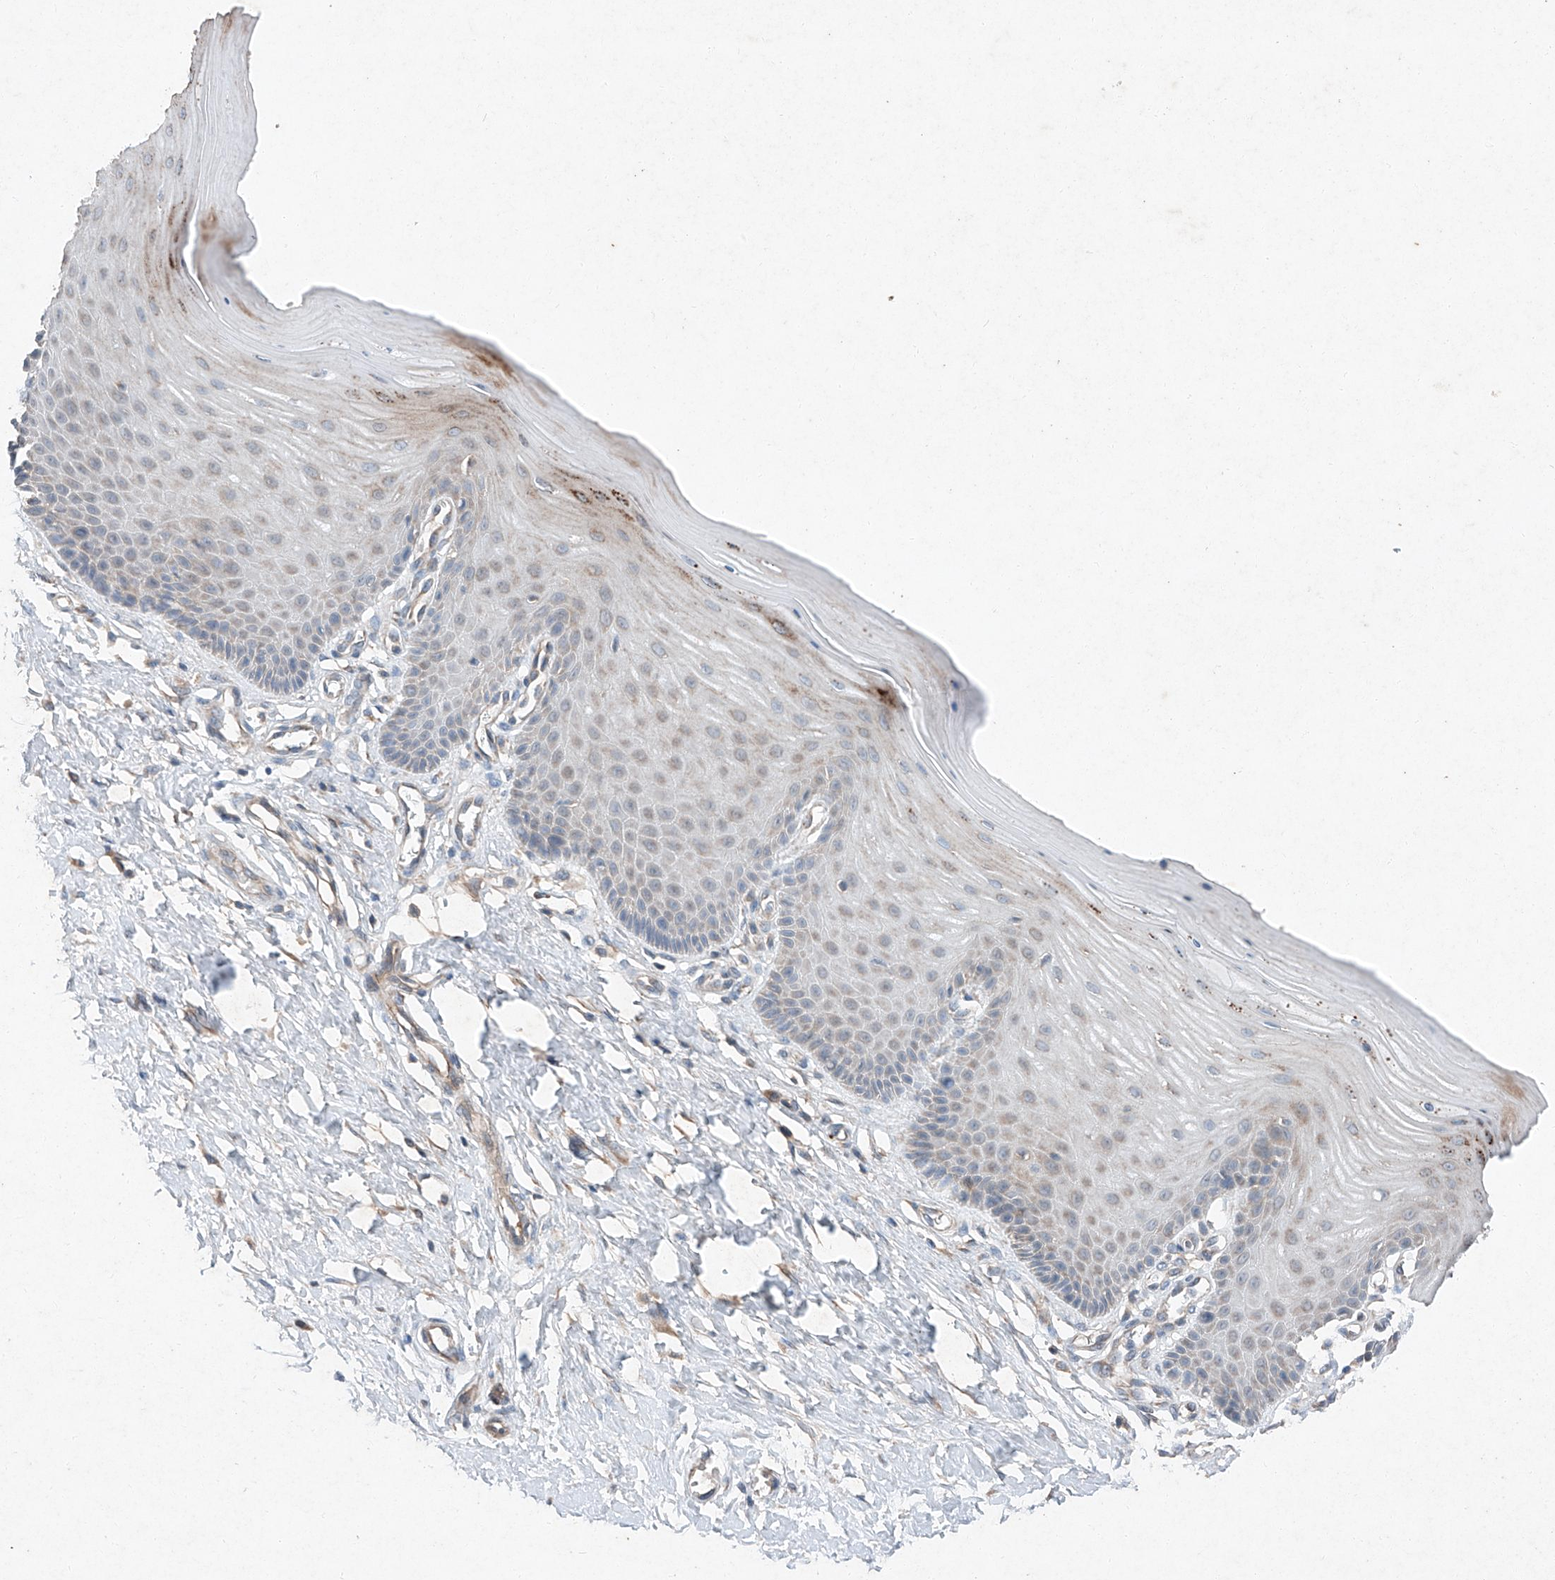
{"staining": {"intensity": "negative", "quantity": "none", "location": "none"}, "tissue": "cervix", "cell_type": "Glandular cells", "image_type": "normal", "snomed": [{"axis": "morphology", "description": "Normal tissue, NOS"}, {"axis": "topography", "description": "Cervix"}], "caption": "Immunohistochemistry photomicrograph of normal human cervix stained for a protein (brown), which shows no staining in glandular cells.", "gene": "RUSC1", "patient": {"sex": "female", "age": 55}}